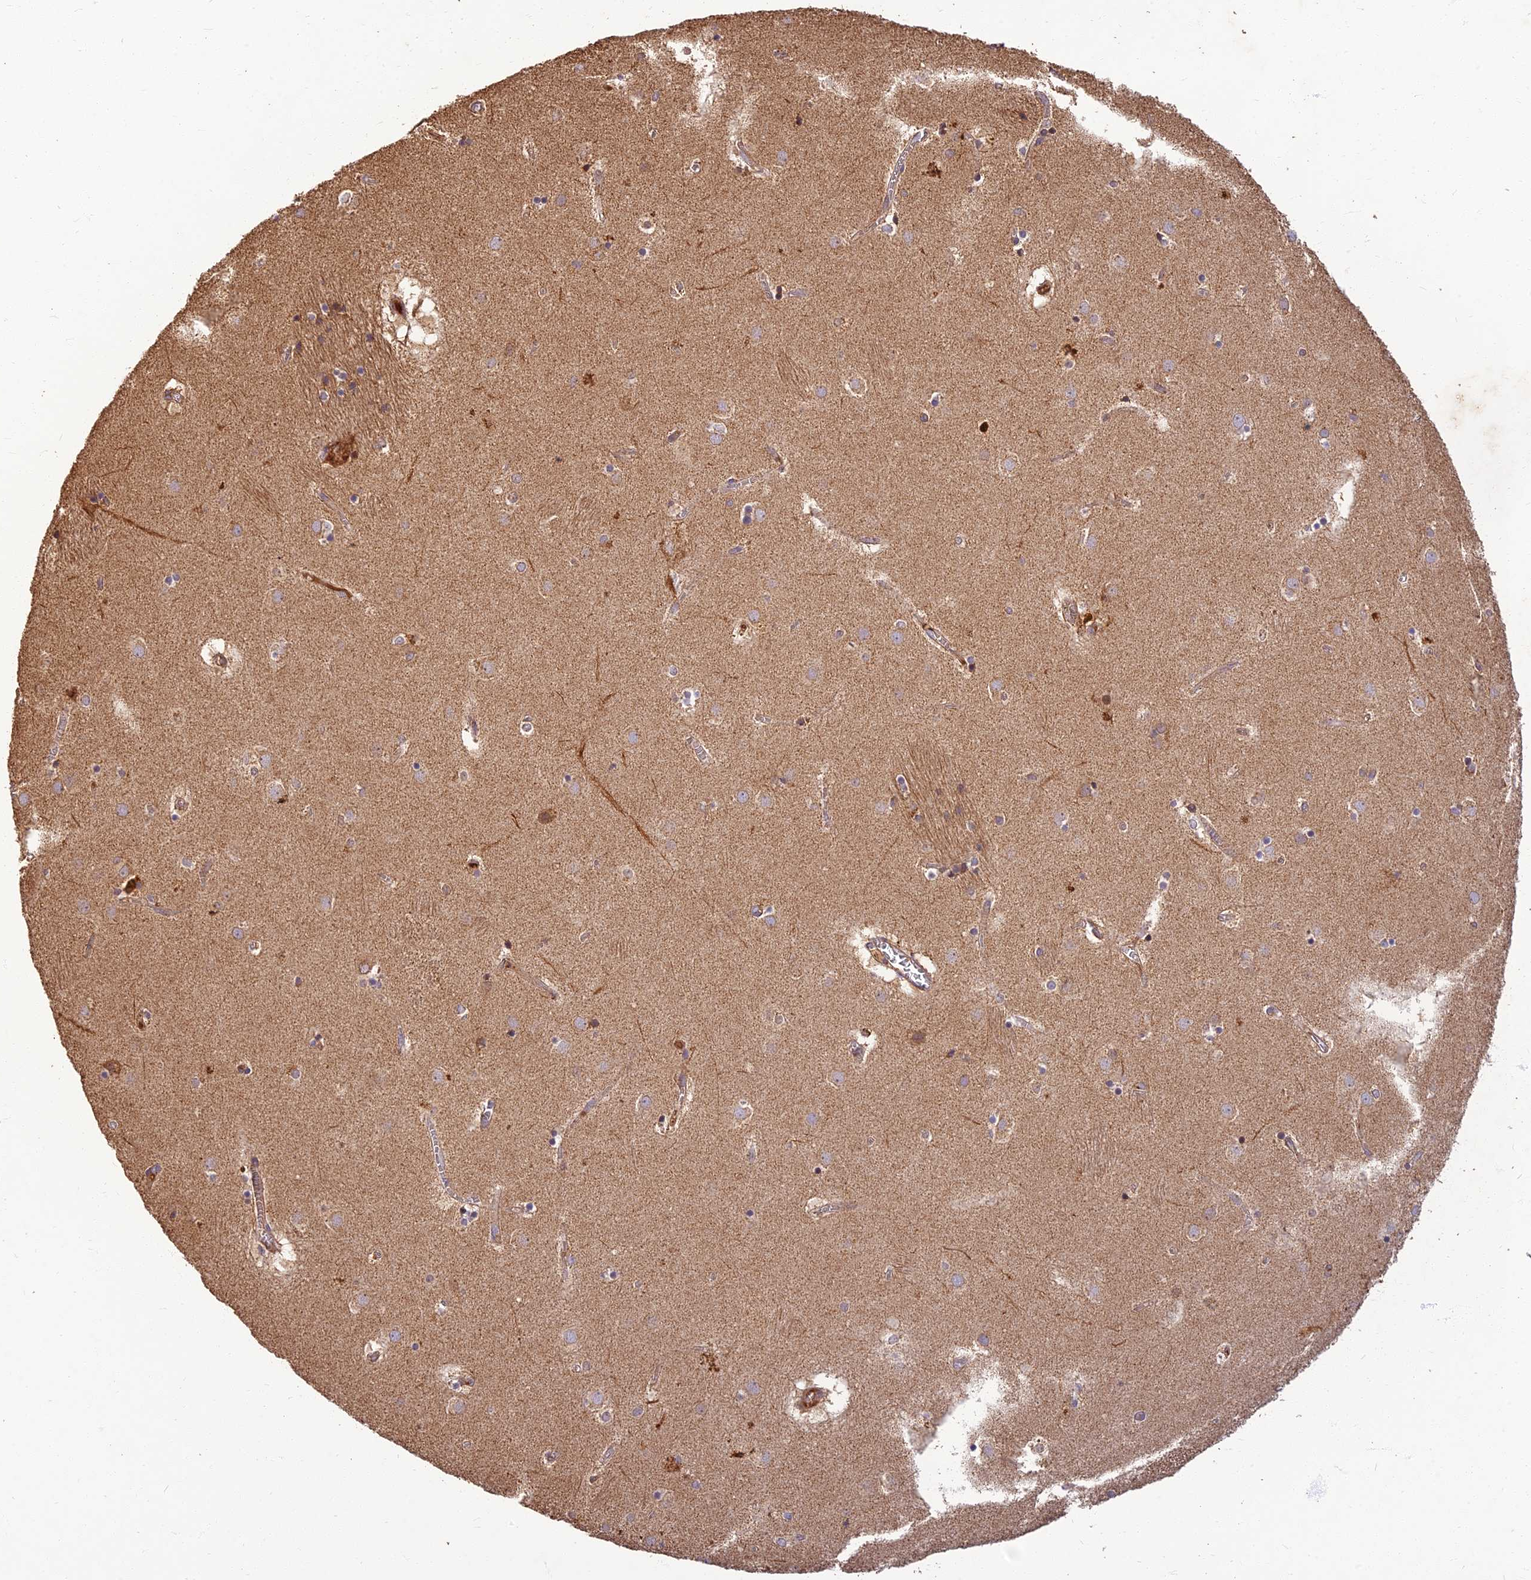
{"staining": {"intensity": "weak", "quantity": "25%-75%", "location": "cytoplasmic/membranous"}, "tissue": "caudate", "cell_type": "Glial cells", "image_type": "normal", "snomed": [{"axis": "morphology", "description": "Normal tissue, NOS"}, {"axis": "topography", "description": "Lateral ventricle wall"}], "caption": "Immunohistochemistry of unremarkable caudate displays low levels of weak cytoplasmic/membranous staining in approximately 25%-75% of glial cells. The staining was performed using DAB to visualize the protein expression in brown, while the nuclei were stained in blue with hematoxylin (Magnification: 20x).", "gene": "CORO1C", "patient": {"sex": "male", "age": 70}}